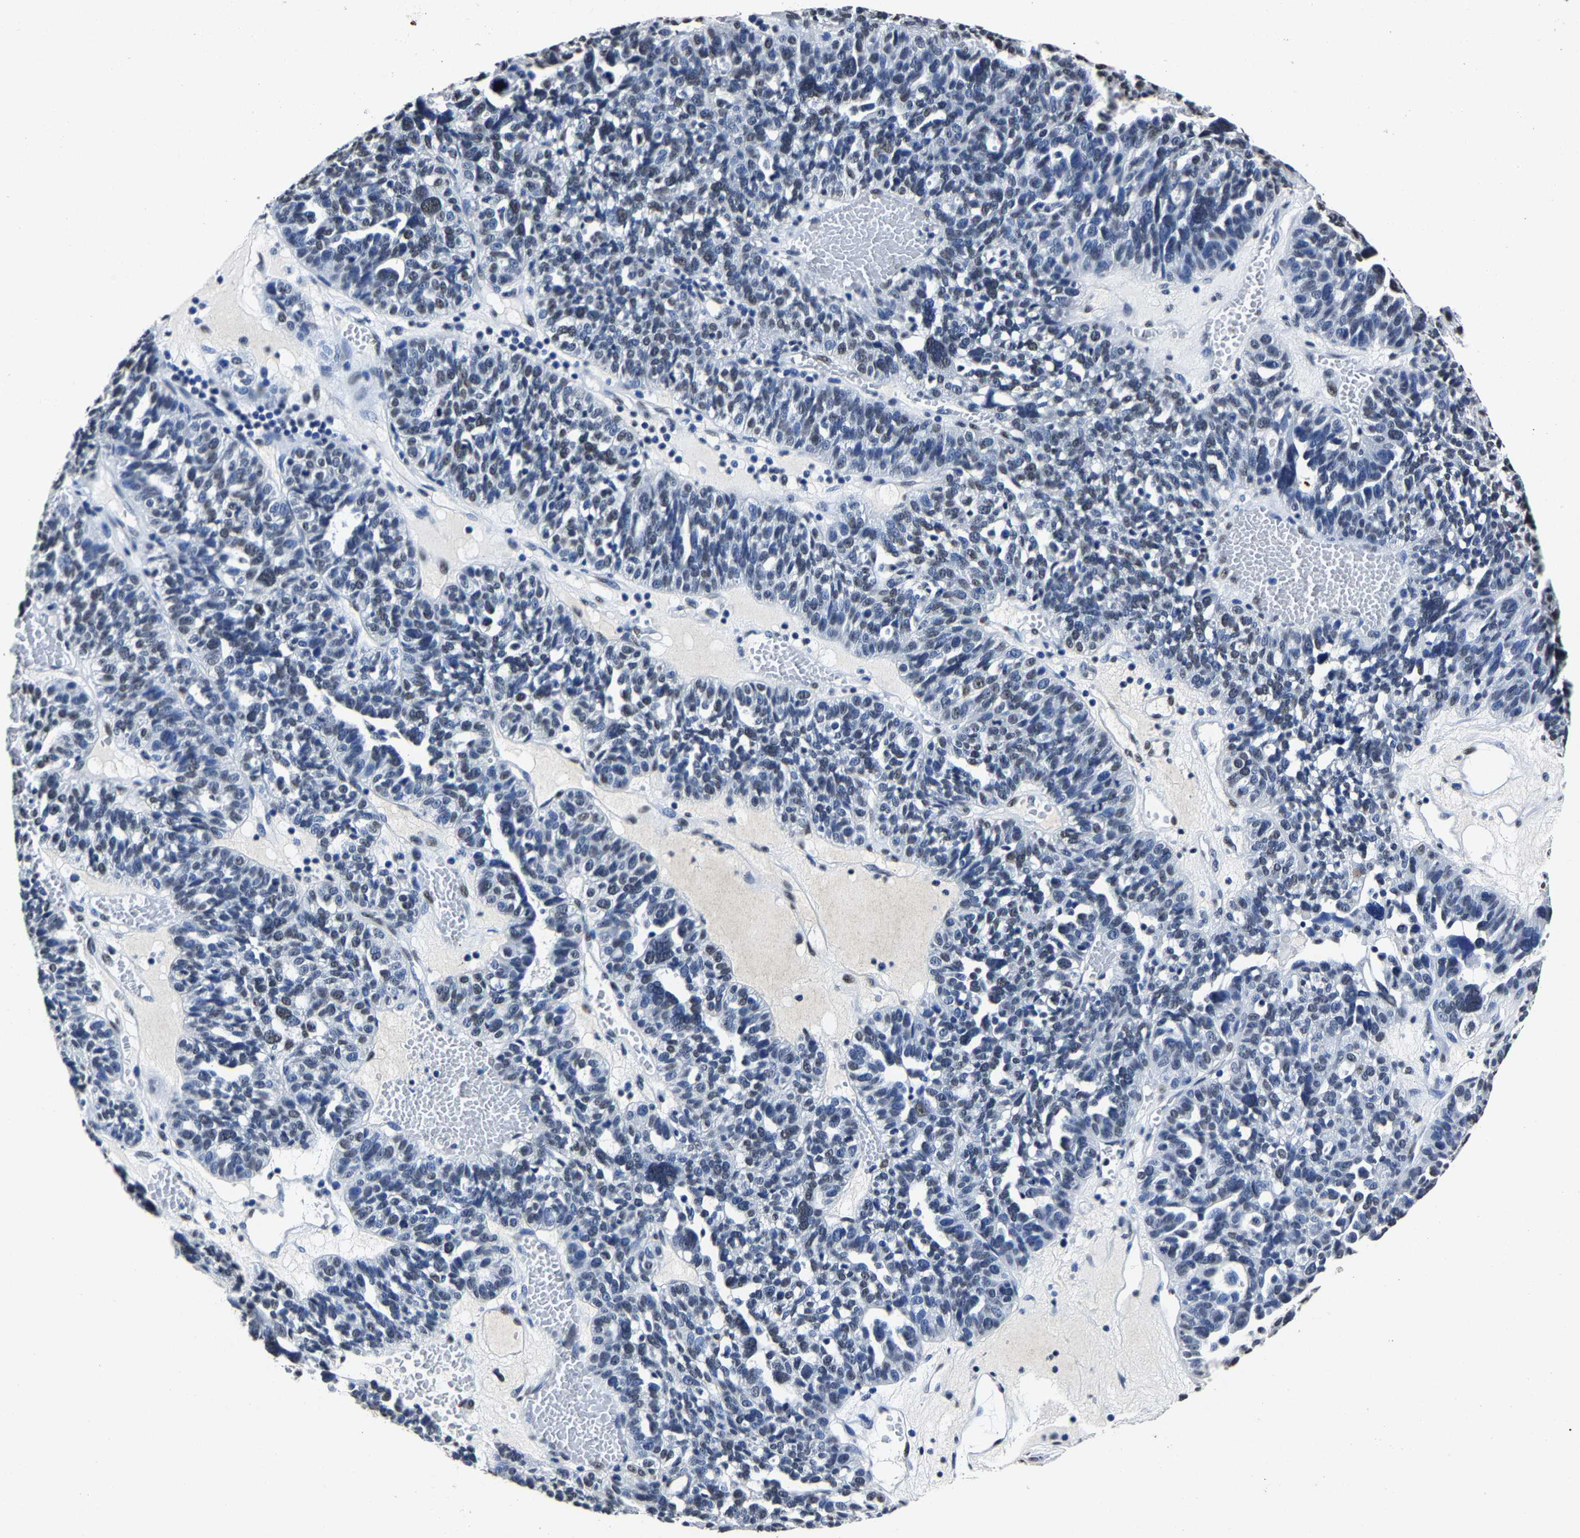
{"staining": {"intensity": "weak", "quantity": "25%-75%", "location": "nuclear"}, "tissue": "ovarian cancer", "cell_type": "Tumor cells", "image_type": "cancer", "snomed": [{"axis": "morphology", "description": "Cystadenocarcinoma, serous, NOS"}, {"axis": "topography", "description": "Ovary"}], "caption": "High-power microscopy captured an IHC image of ovarian cancer, revealing weak nuclear staining in approximately 25%-75% of tumor cells.", "gene": "RBM45", "patient": {"sex": "female", "age": 59}}